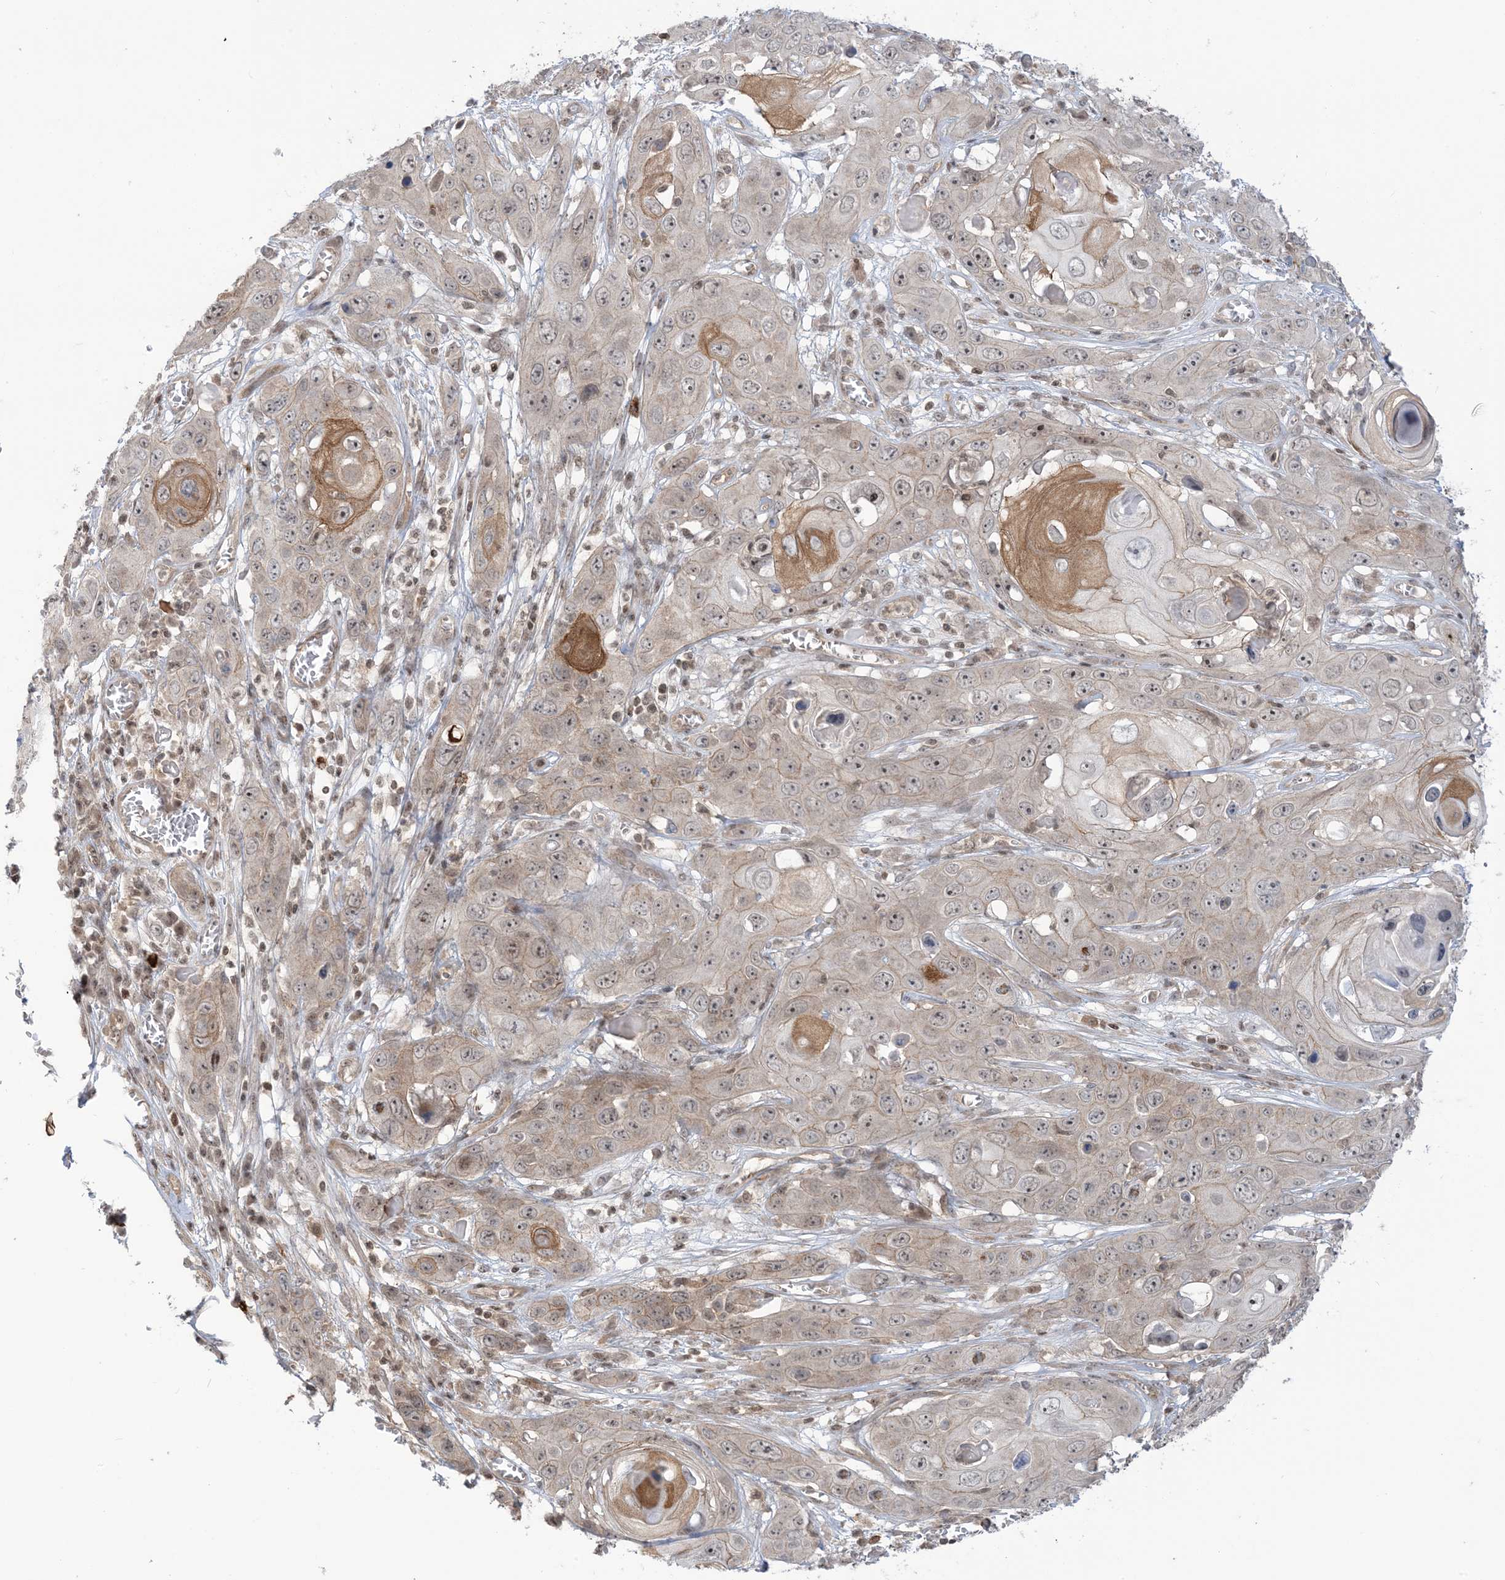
{"staining": {"intensity": "moderate", "quantity": "<25%", "location": "cytoplasmic/membranous,nuclear"}, "tissue": "skin cancer", "cell_type": "Tumor cells", "image_type": "cancer", "snomed": [{"axis": "morphology", "description": "Squamous cell carcinoma, NOS"}, {"axis": "topography", "description": "Skin"}], "caption": "Skin squamous cell carcinoma stained for a protein reveals moderate cytoplasmic/membranous and nuclear positivity in tumor cells.", "gene": "PPP1R7", "patient": {"sex": "male", "age": 55}}